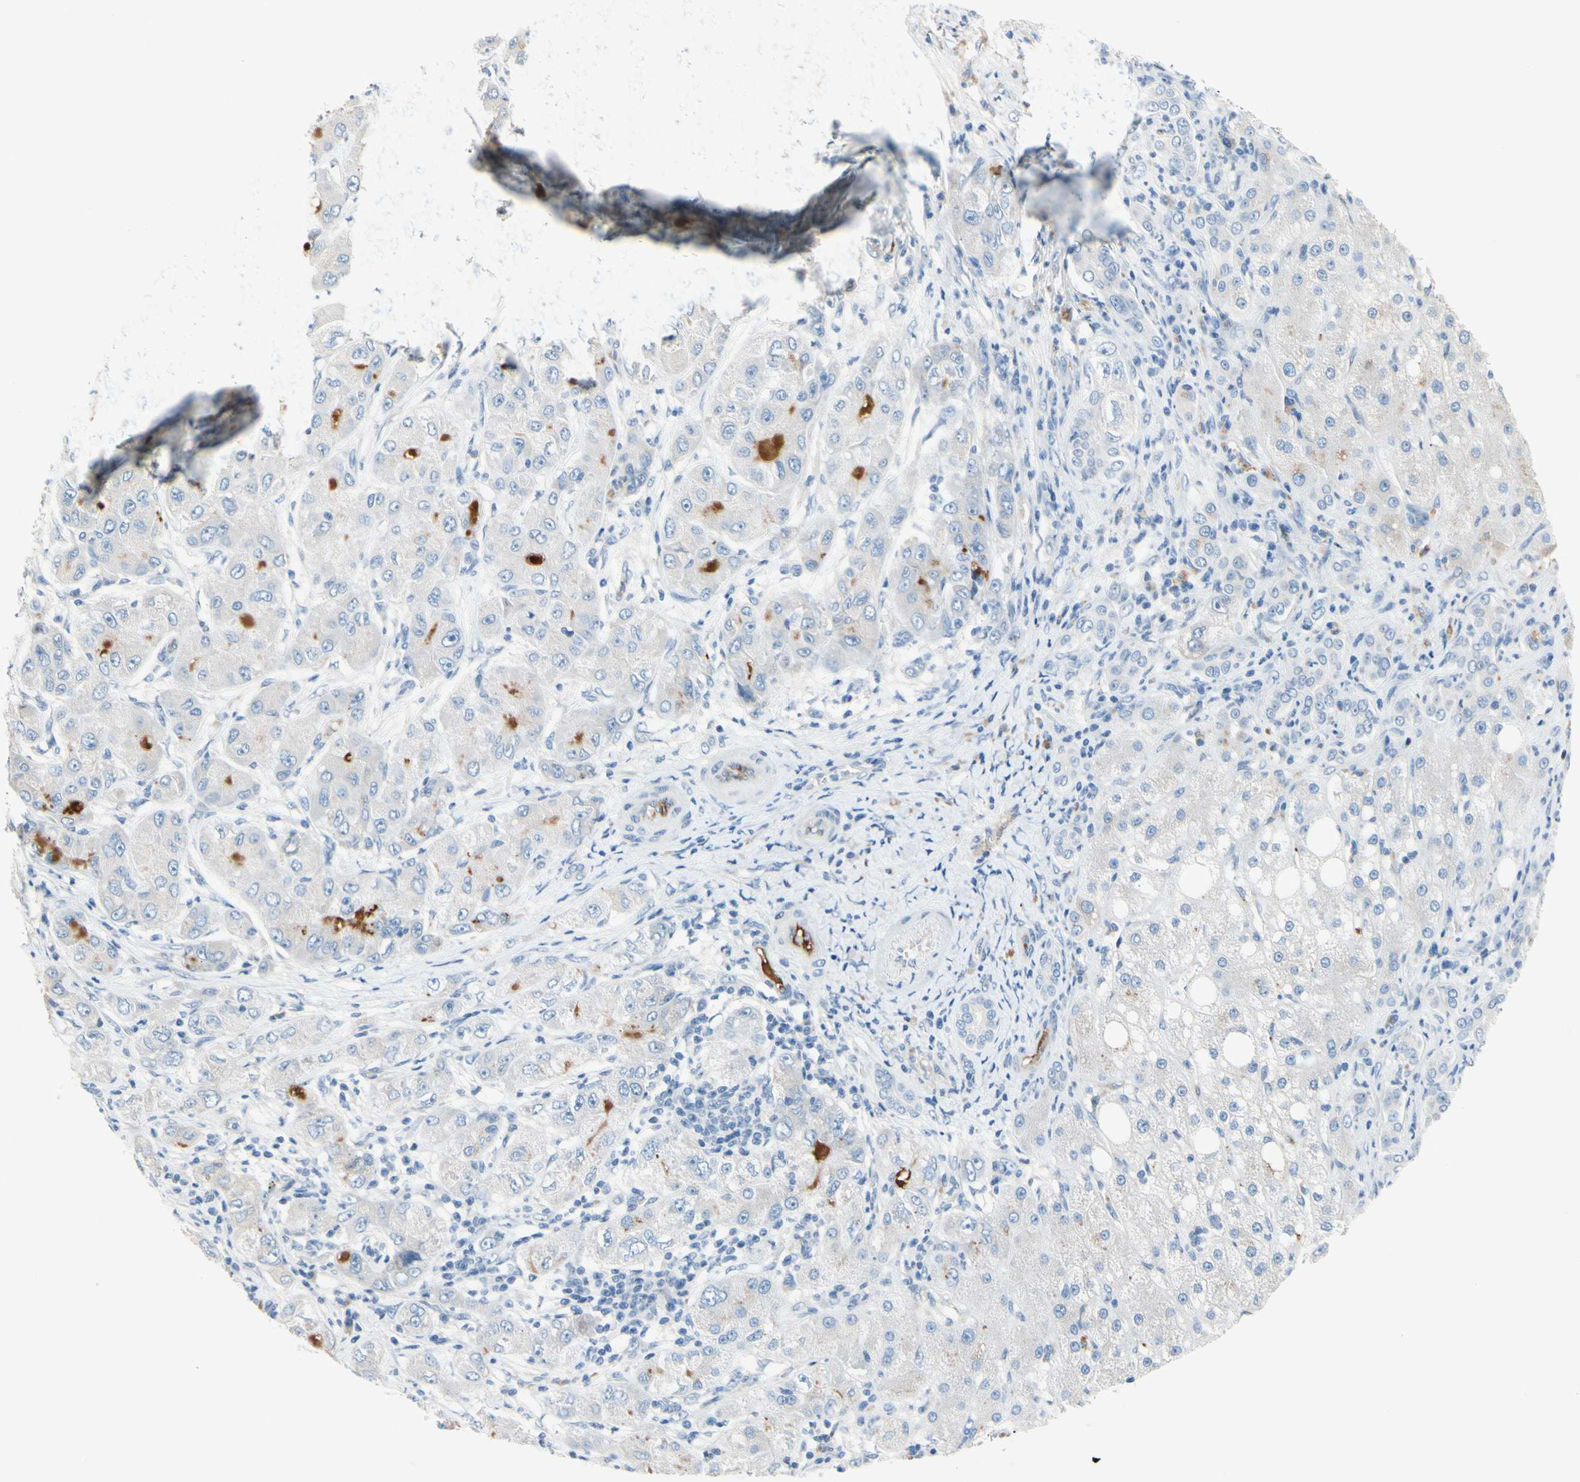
{"staining": {"intensity": "negative", "quantity": "none", "location": "none"}, "tissue": "liver cancer", "cell_type": "Tumor cells", "image_type": "cancer", "snomed": [{"axis": "morphology", "description": "Carcinoma, Hepatocellular, NOS"}, {"axis": "topography", "description": "Liver"}], "caption": "A high-resolution image shows immunohistochemistry (IHC) staining of liver hepatocellular carcinoma, which reveals no significant positivity in tumor cells.", "gene": "CNDP1", "patient": {"sex": "male", "age": 80}}